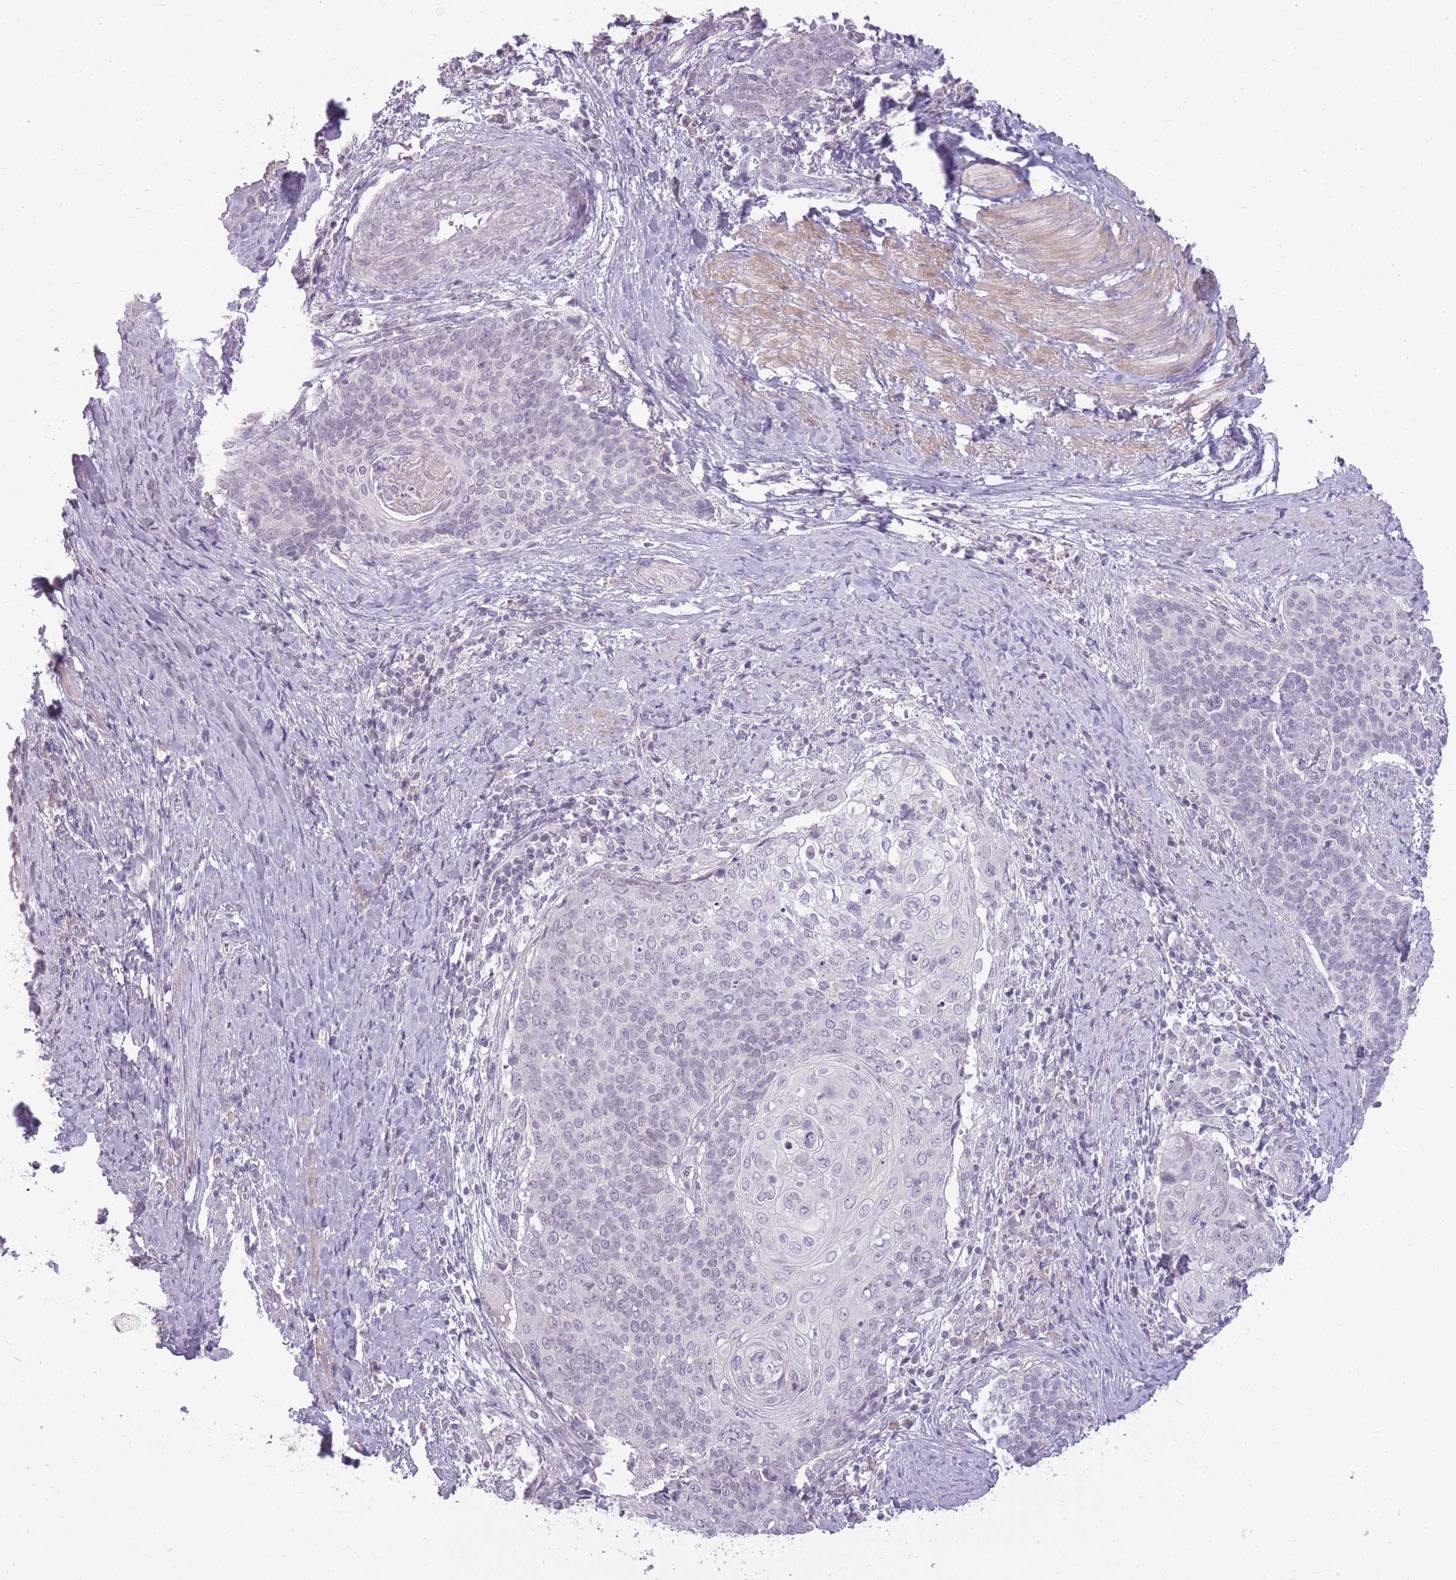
{"staining": {"intensity": "negative", "quantity": "none", "location": "none"}, "tissue": "cervical cancer", "cell_type": "Tumor cells", "image_type": "cancer", "snomed": [{"axis": "morphology", "description": "Squamous cell carcinoma, NOS"}, {"axis": "topography", "description": "Cervix"}], "caption": "A high-resolution histopathology image shows immunohistochemistry (IHC) staining of cervical cancer, which displays no significant expression in tumor cells.", "gene": "ZBTB24", "patient": {"sex": "female", "age": 39}}